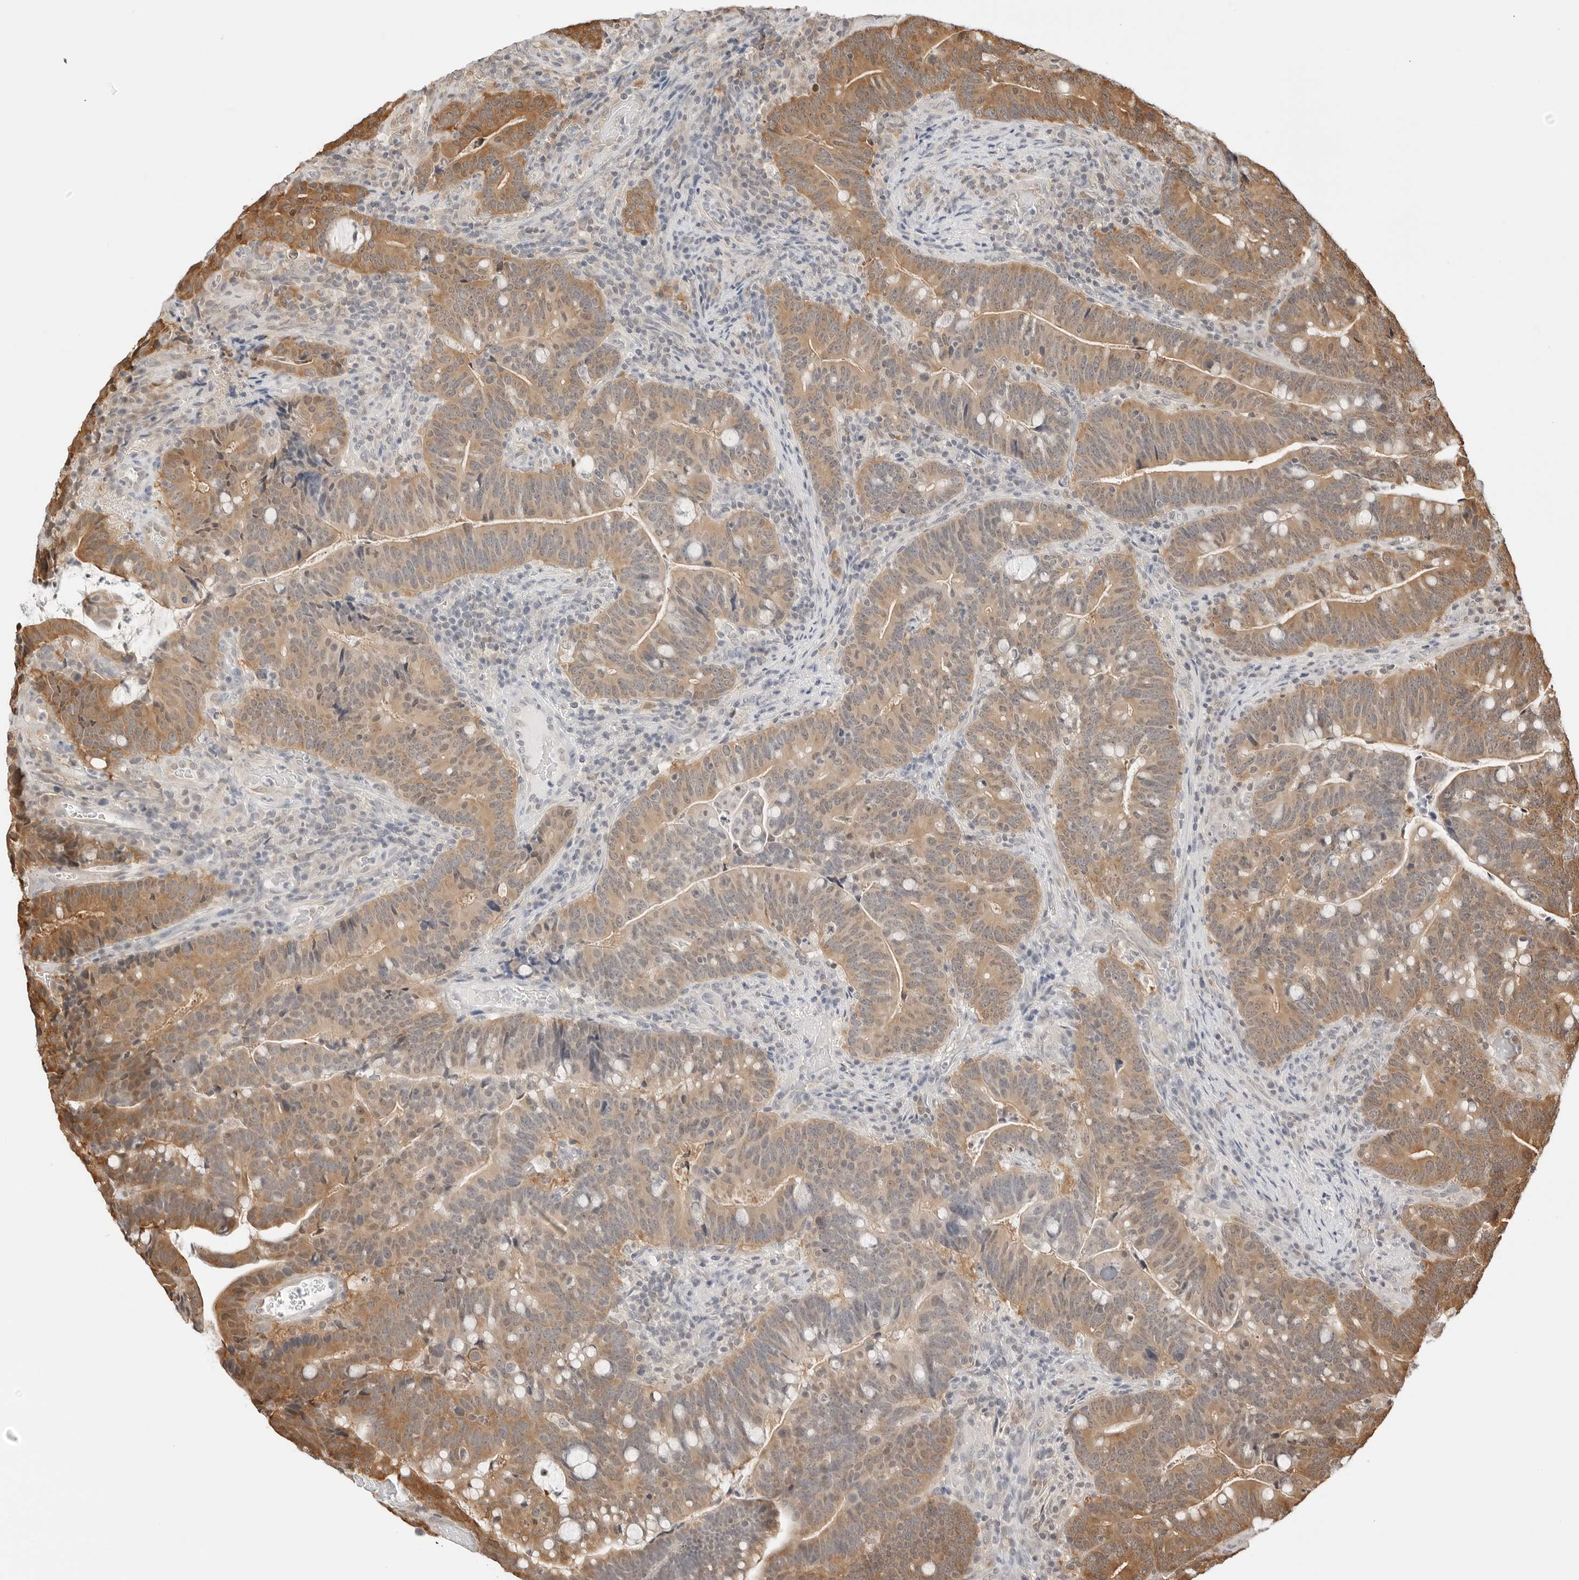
{"staining": {"intensity": "moderate", "quantity": ">75%", "location": "cytoplasmic/membranous"}, "tissue": "colorectal cancer", "cell_type": "Tumor cells", "image_type": "cancer", "snomed": [{"axis": "morphology", "description": "Adenocarcinoma, NOS"}, {"axis": "topography", "description": "Colon"}], "caption": "IHC of human colorectal cancer displays medium levels of moderate cytoplasmic/membranous expression in approximately >75% of tumor cells.", "gene": "NUDC", "patient": {"sex": "female", "age": 66}}